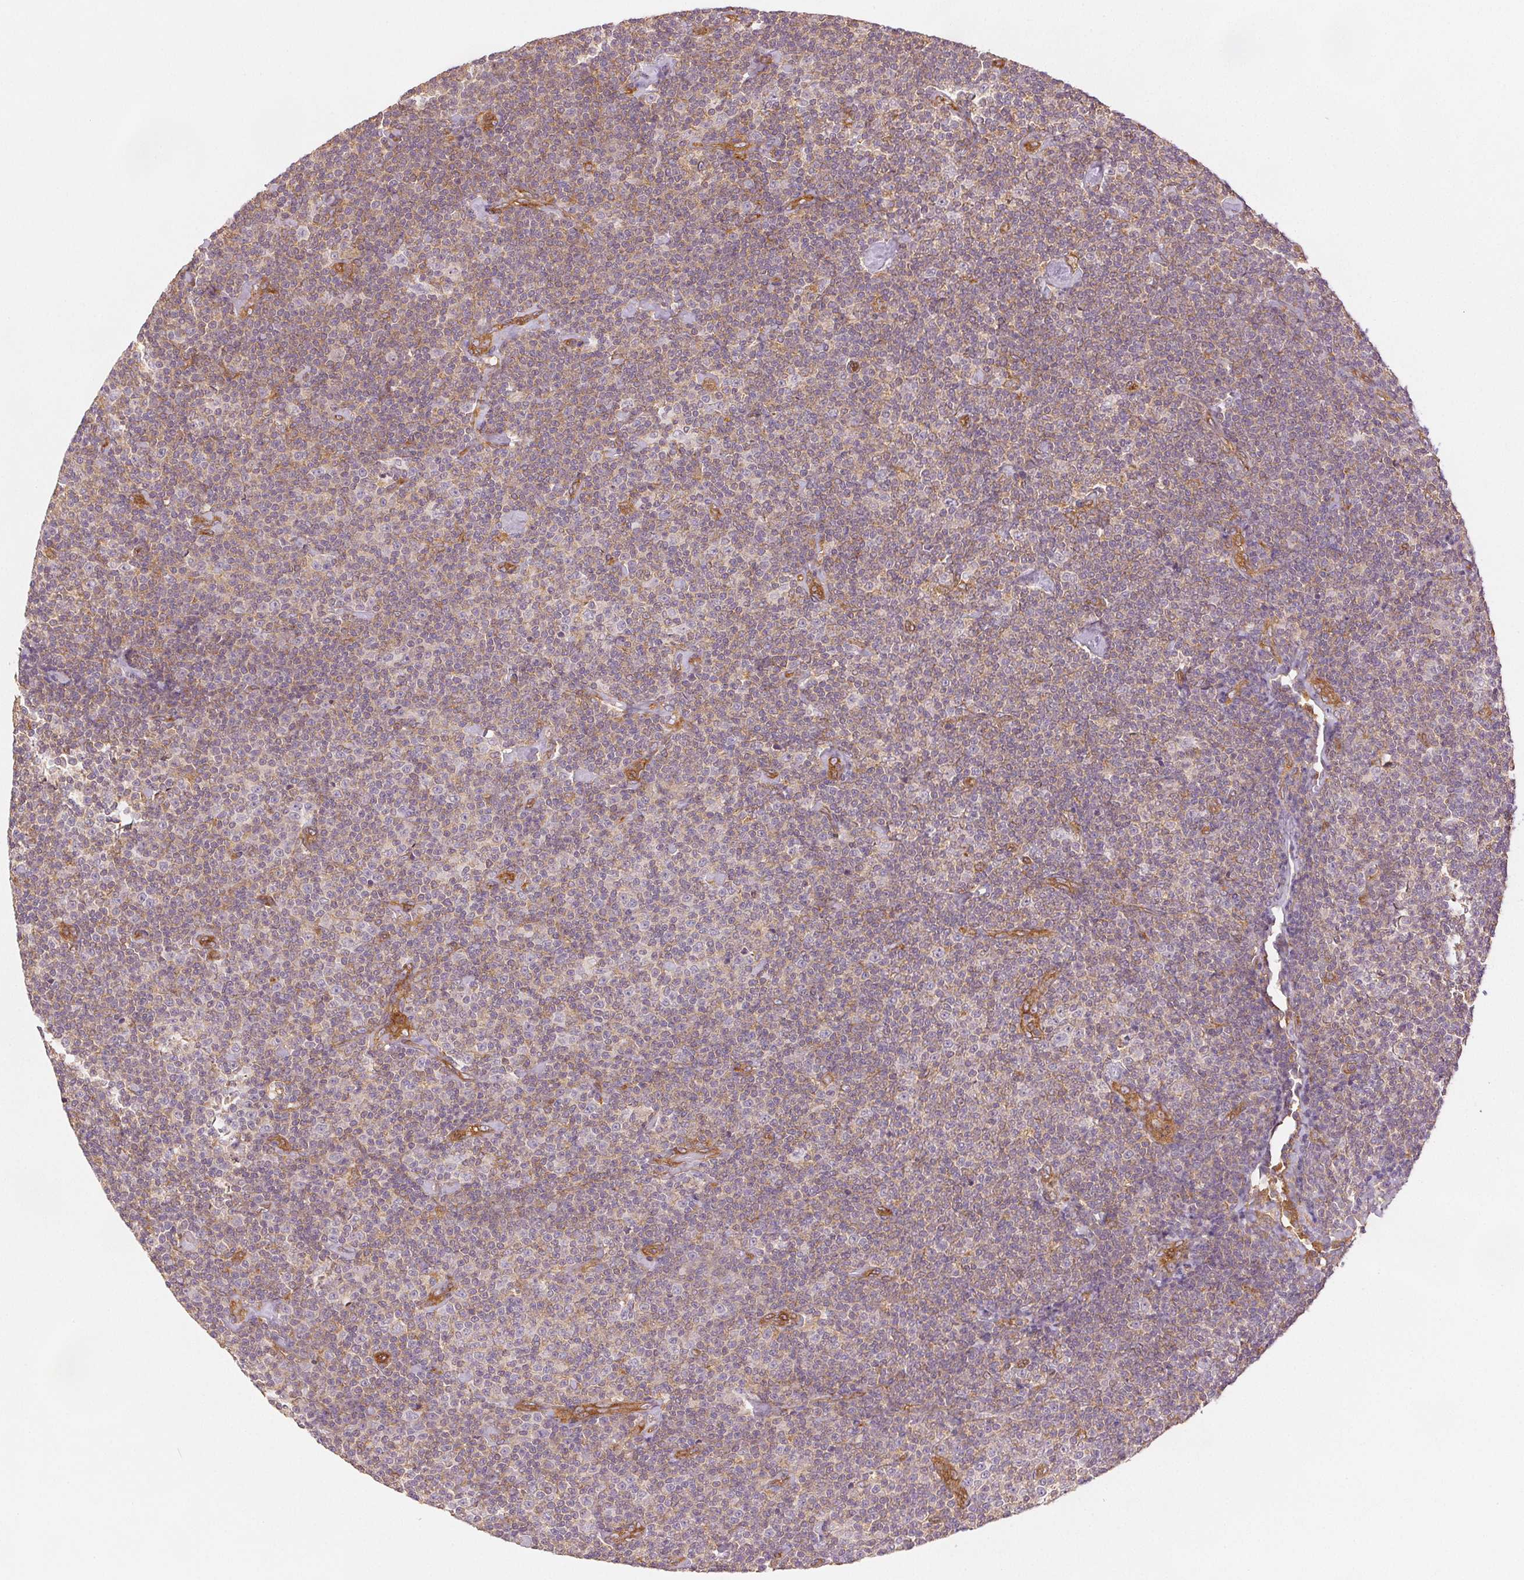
{"staining": {"intensity": "weak", "quantity": "<25%", "location": "cytoplasmic/membranous"}, "tissue": "lymphoma", "cell_type": "Tumor cells", "image_type": "cancer", "snomed": [{"axis": "morphology", "description": "Malignant lymphoma, non-Hodgkin's type, Low grade"}, {"axis": "topography", "description": "Lymph node"}], "caption": "Low-grade malignant lymphoma, non-Hodgkin's type was stained to show a protein in brown. There is no significant staining in tumor cells.", "gene": "DIAPH2", "patient": {"sex": "male", "age": 81}}